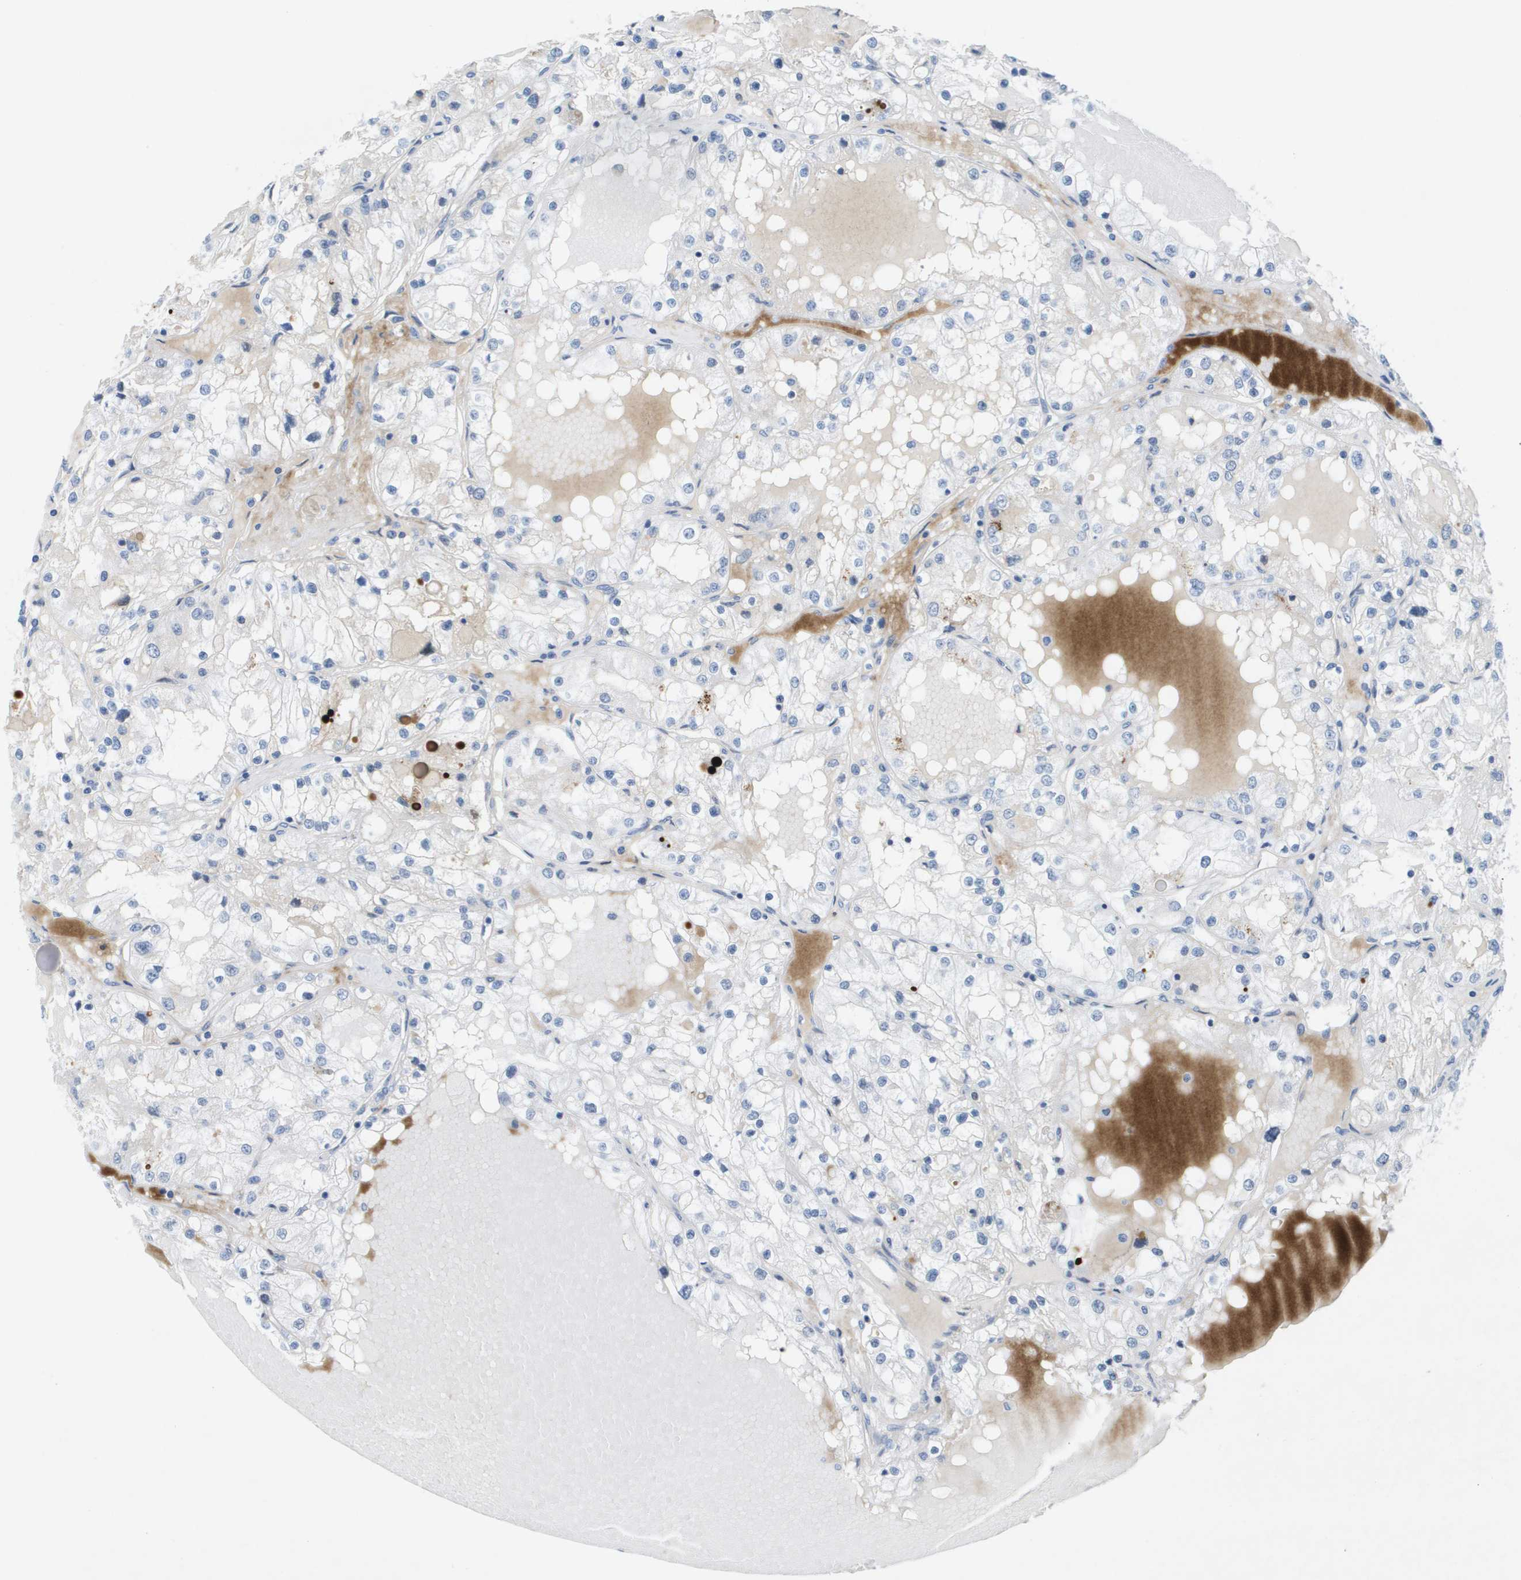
{"staining": {"intensity": "negative", "quantity": "none", "location": "none"}, "tissue": "renal cancer", "cell_type": "Tumor cells", "image_type": "cancer", "snomed": [{"axis": "morphology", "description": "Adenocarcinoma, NOS"}, {"axis": "topography", "description": "Kidney"}], "caption": "Immunohistochemistry of renal adenocarcinoma demonstrates no expression in tumor cells.", "gene": "TP53RK", "patient": {"sex": "male", "age": 68}}